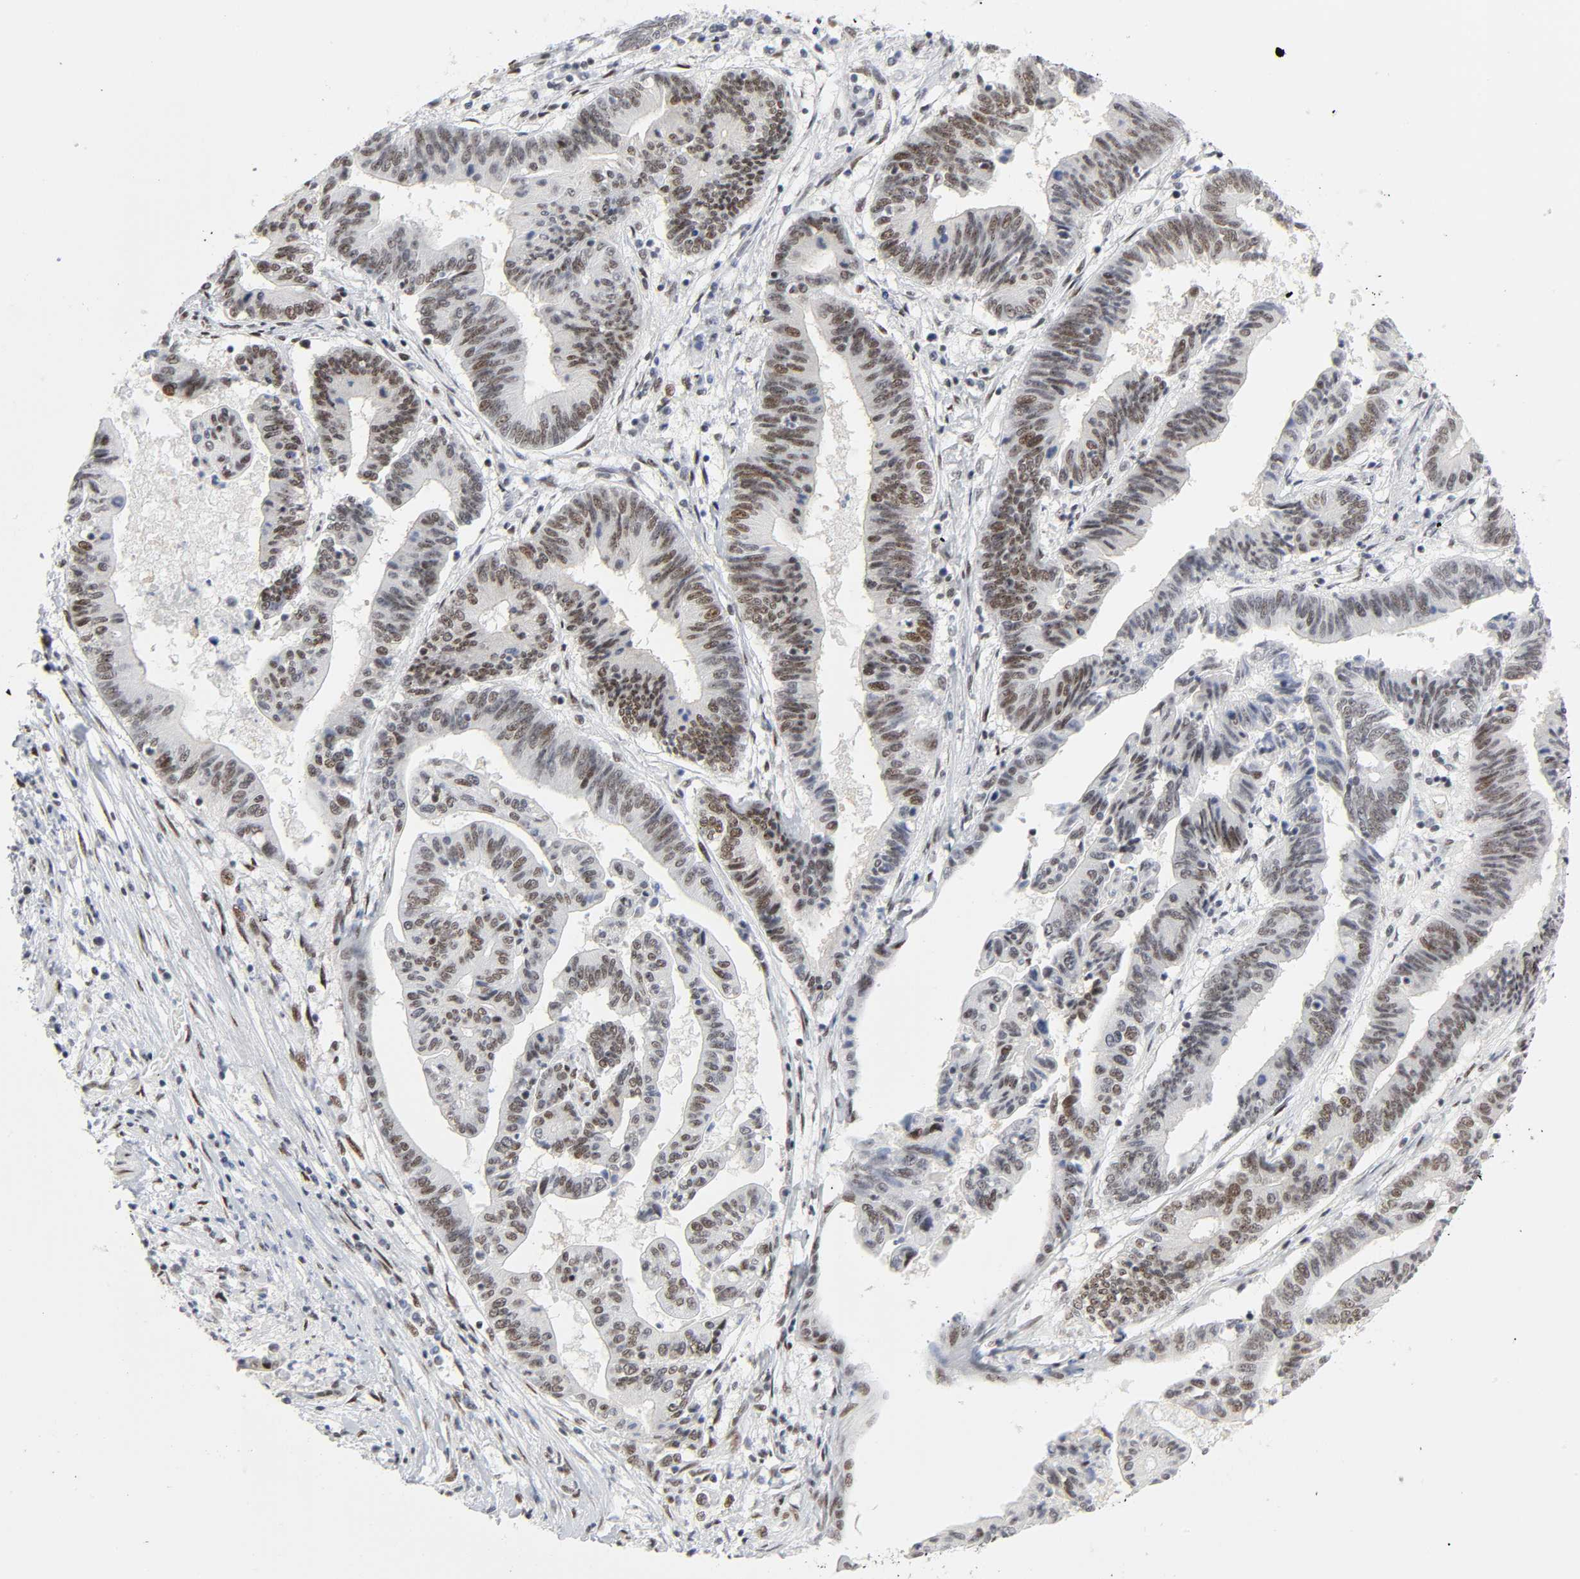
{"staining": {"intensity": "moderate", "quantity": "25%-75%", "location": "nuclear"}, "tissue": "pancreatic cancer", "cell_type": "Tumor cells", "image_type": "cancer", "snomed": [{"axis": "morphology", "description": "Adenocarcinoma, NOS"}, {"axis": "topography", "description": "Pancreas"}], "caption": "About 25%-75% of tumor cells in pancreatic adenocarcinoma show moderate nuclear protein expression as visualized by brown immunohistochemical staining.", "gene": "HSF1", "patient": {"sex": "female", "age": 48}}